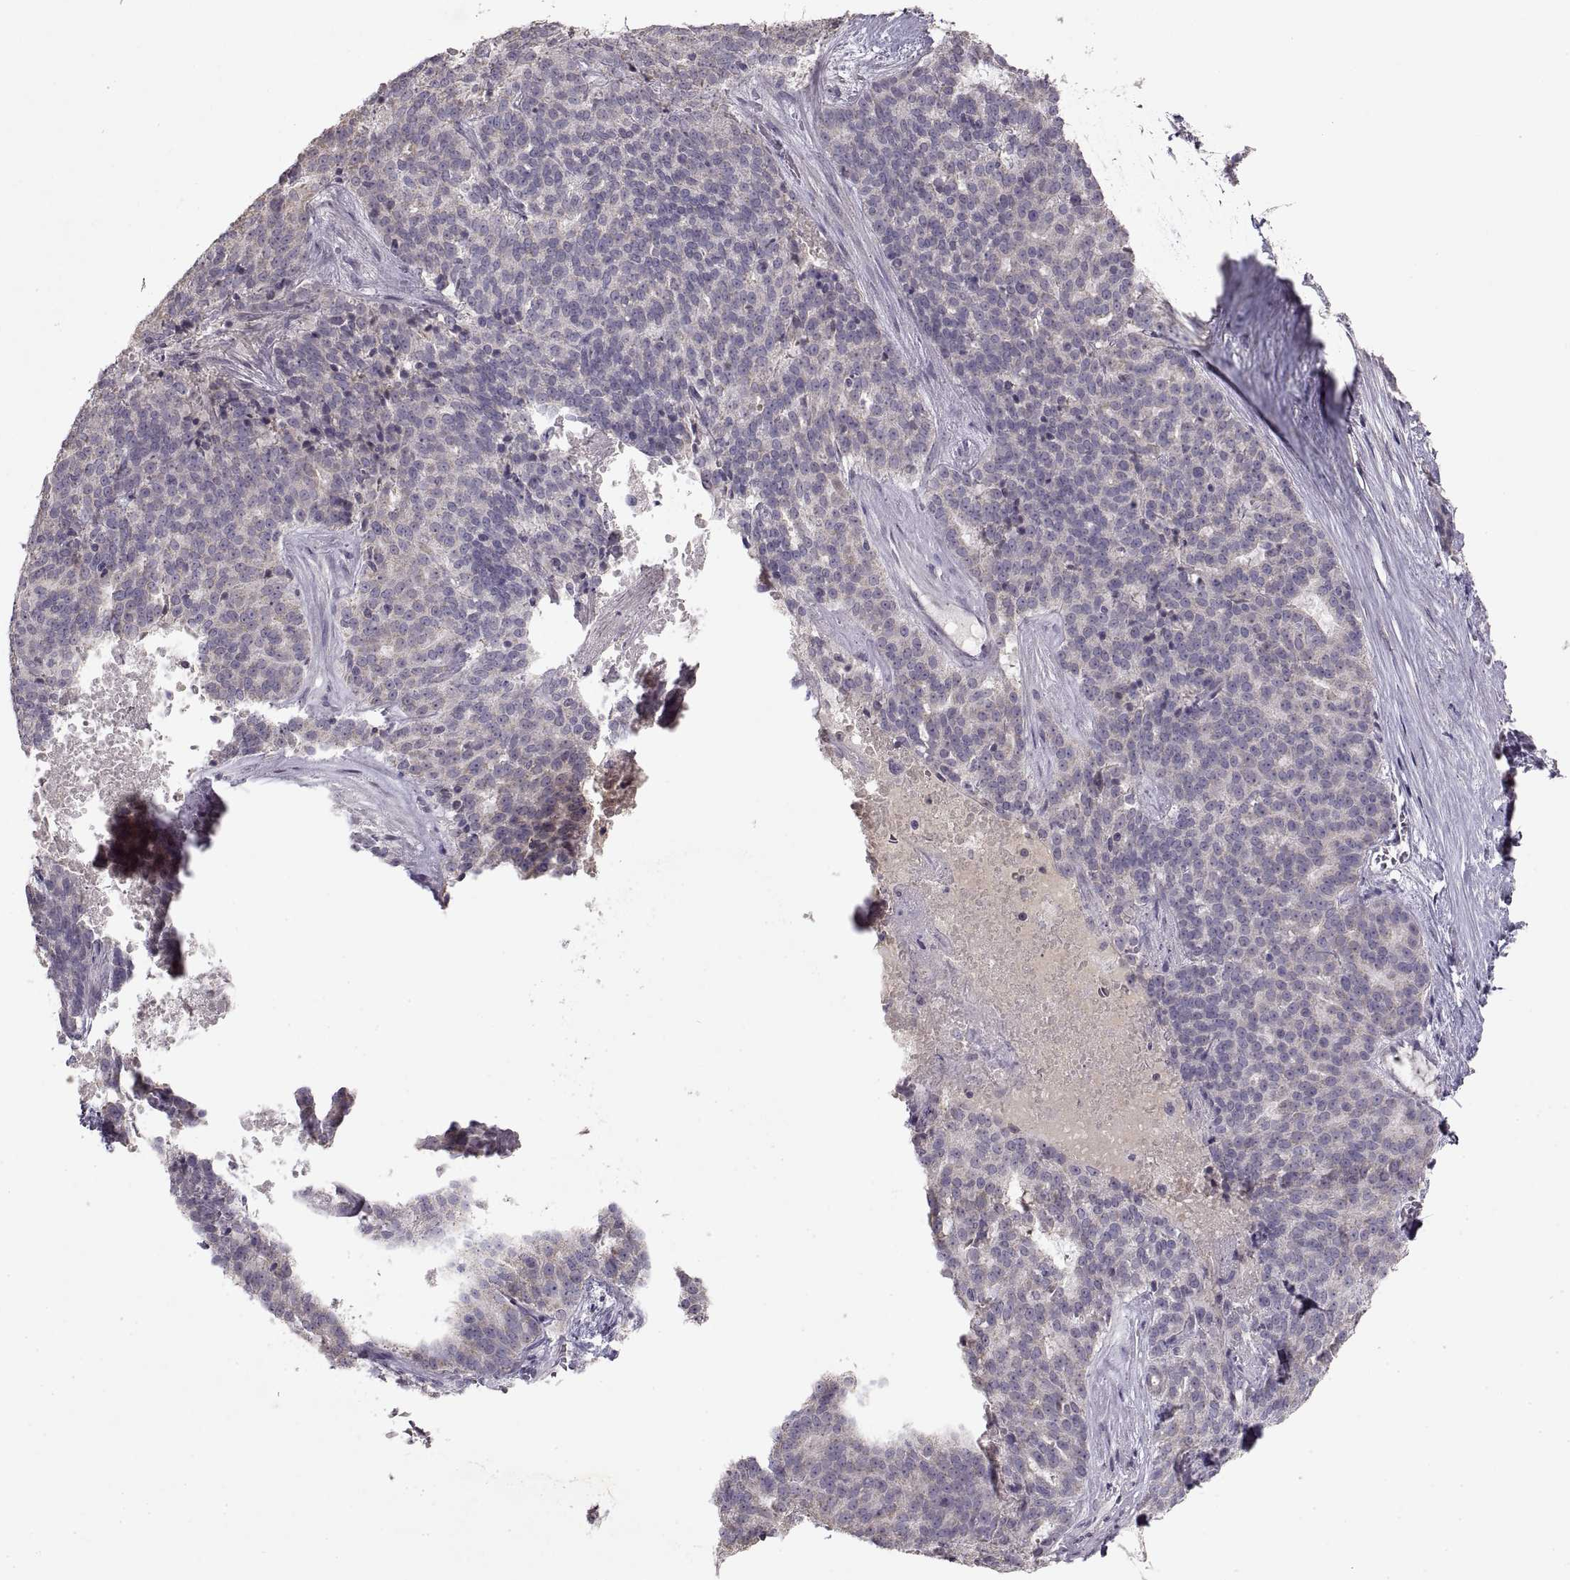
{"staining": {"intensity": "weak", "quantity": "25%-75%", "location": "cytoplasmic/membranous"}, "tissue": "liver cancer", "cell_type": "Tumor cells", "image_type": "cancer", "snomed": [{"axis": "morphology", "description": "Cholangiocarcinoma"}, {"axis": "topography", "description": "Liver"}], "caption": "Tumor cells exhibit low levels of weak cytoplasmic/membranous staining in about 25%-75% of cells in human liver cancer. The staining is performed using DAB (3,3'-diaminobenzidine) brown chromogen to label protein expression. The nuclei are counter-stained blue using hematoxylin.", "gene": "ADAM11", "patient": {"sex": "female", "age": 47}}